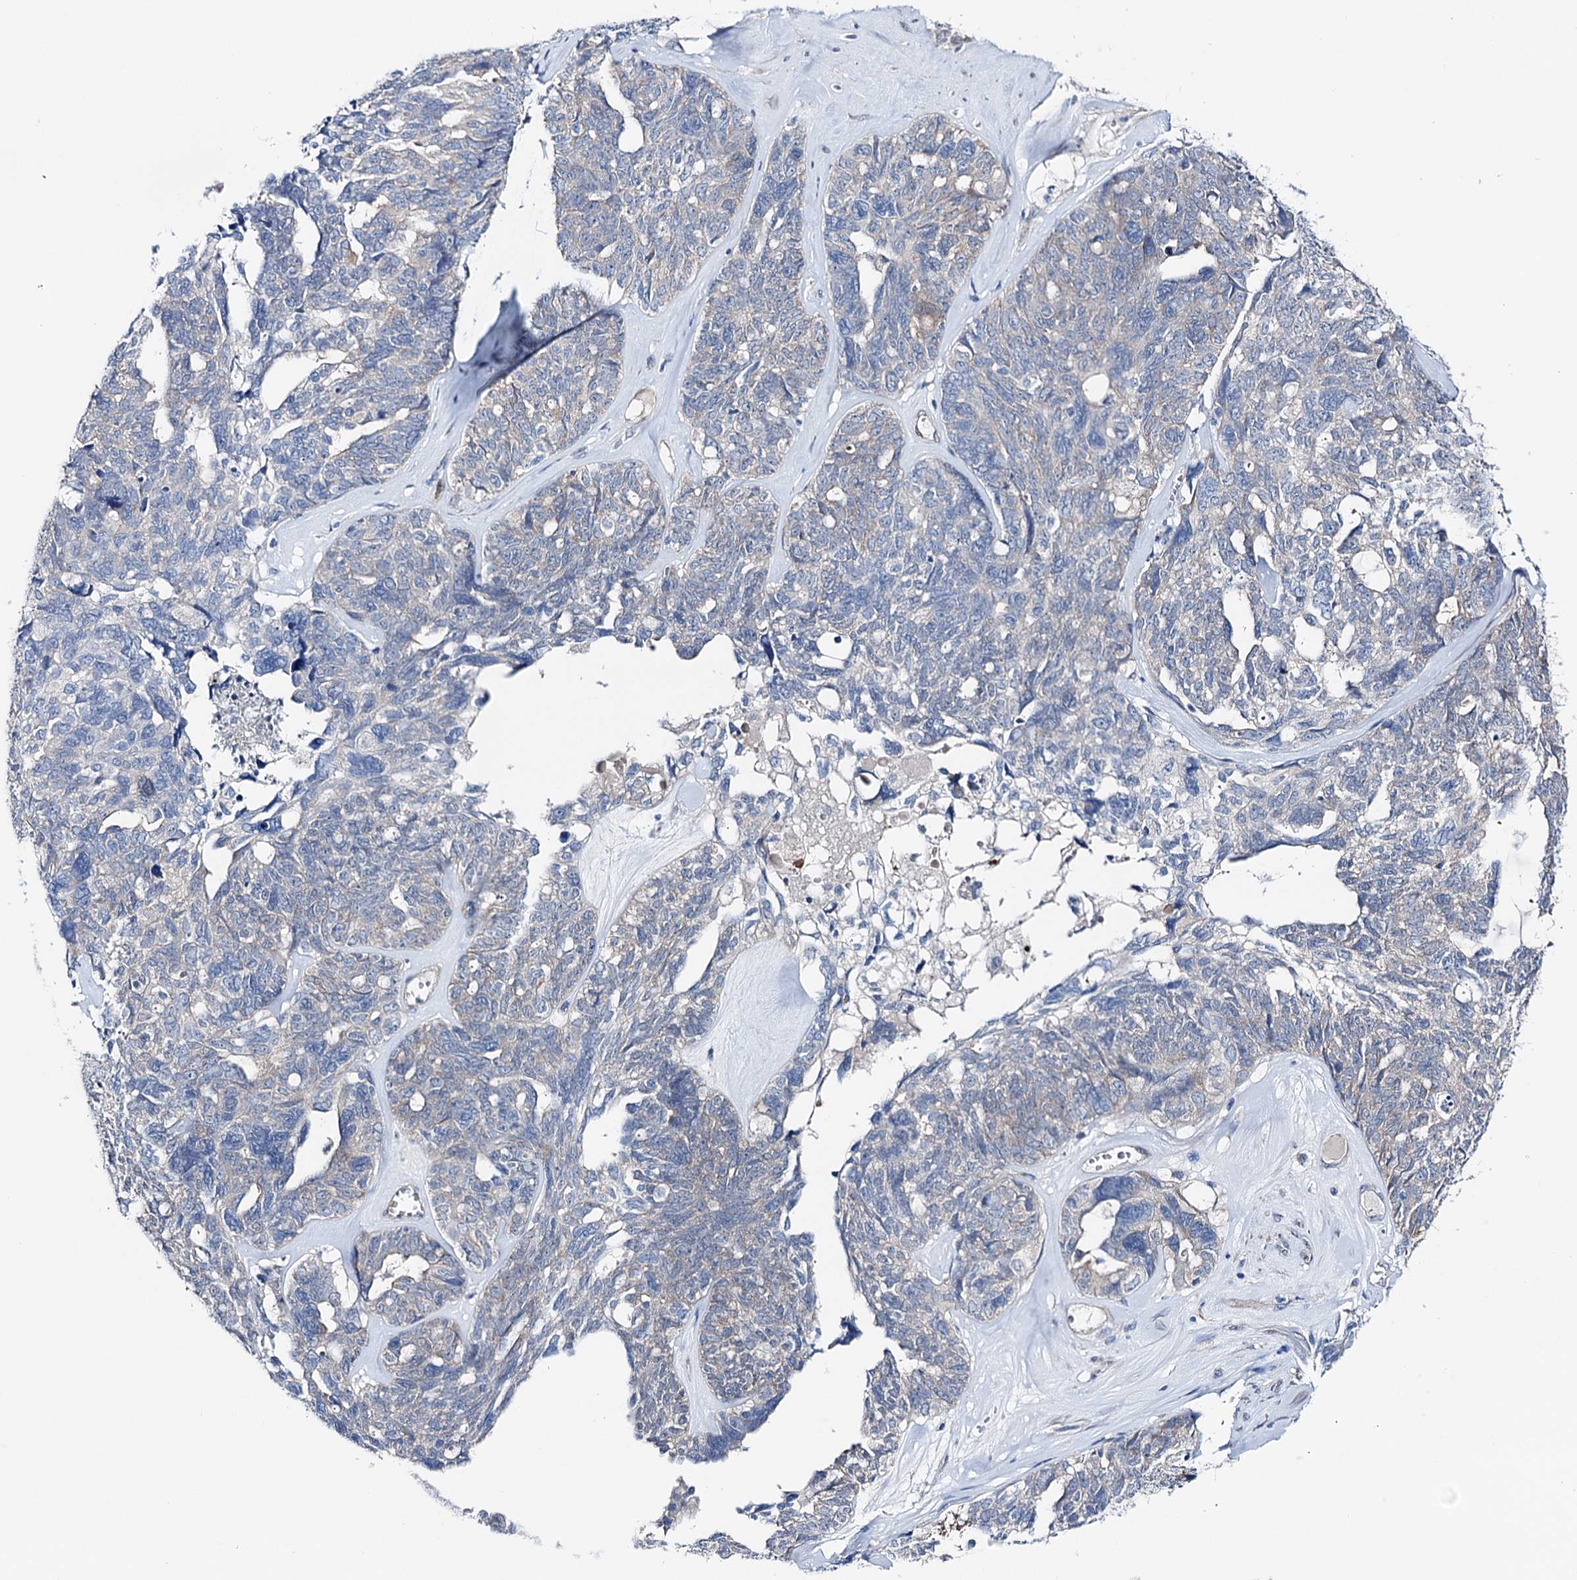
{"staining": {"intensity": "negative", "quantity": "none", "location": "none"}, "tissue": "ovarian cancer", "cell_type": "Tumor cells", "image_type": "cancer", "snomed": [{"axis": "morphology", "description": "Cystadenocarcinoma, serous, NOS"}, {"axis": "topography", "description": "Ovary"}], "caption": "Immunohistochemical staining of serous cystadenocarcinoma (ovarian) displays no significant staining in tumor cells.", "gene": "SHROOM1", "patient": {"sex": "female", "age": 79}}